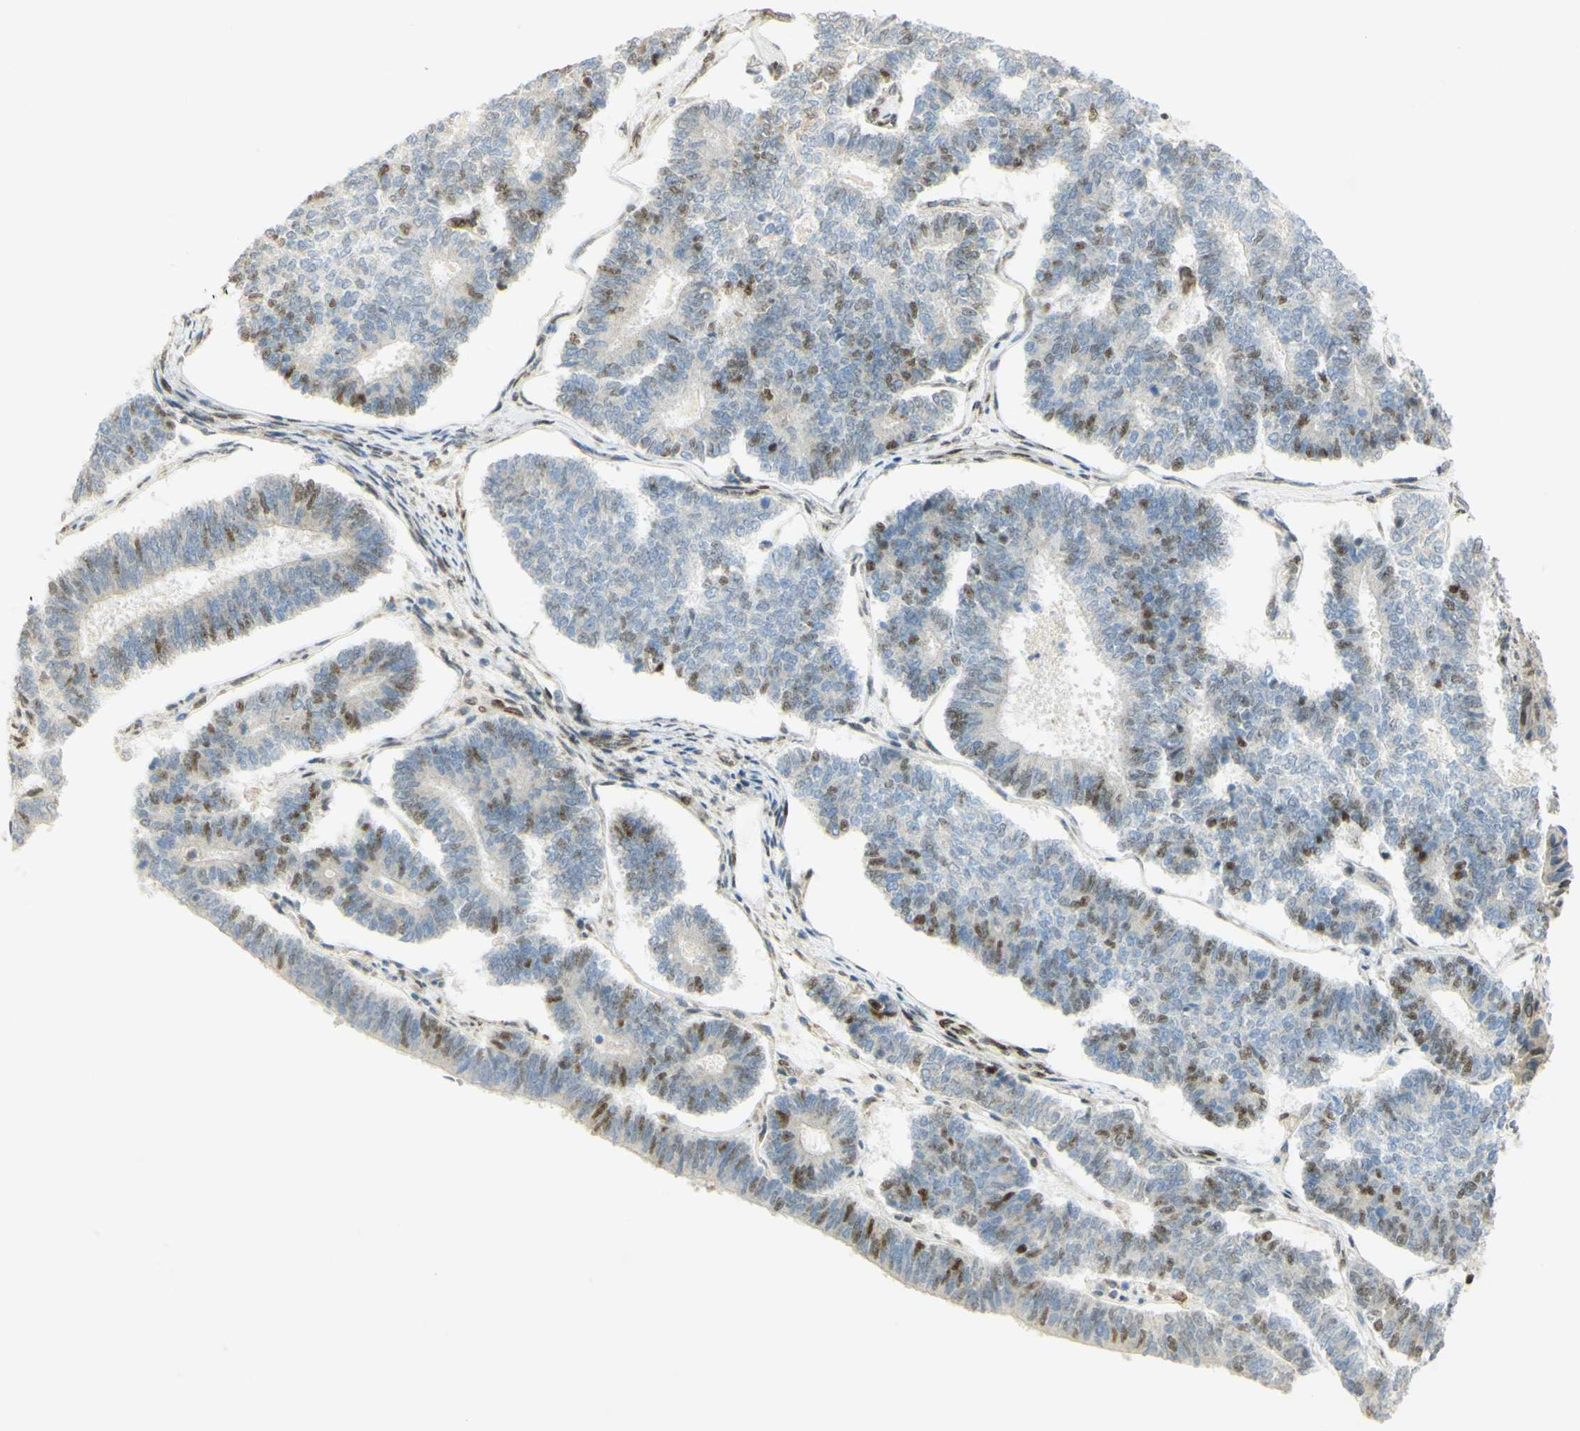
{"staining": {"intensity": "moderate", "quantity": "25%-75%", "location": "nuclear"}, "tissue": "endometrial cancer", "cell_type": "Tumor cells", "image_type": "cancer", "snomed": [{"axis": "morphology", "description": "Adenocarcinoma, NOS"}, {"axis": "topography", "description": "Endometrium"}], "caption": "A brown stain shows moderate nuclear expression of a protein in human endometrial cancer (adenocarcinoma) tumor cells. The staining was performed using DAB to visualize the protein expression in brown, while the nuclei were stained in blue with hematoxylin (Magnification: 20x).", "gene": "E2F1", "patient": {"sex": "female", "age": 70}}